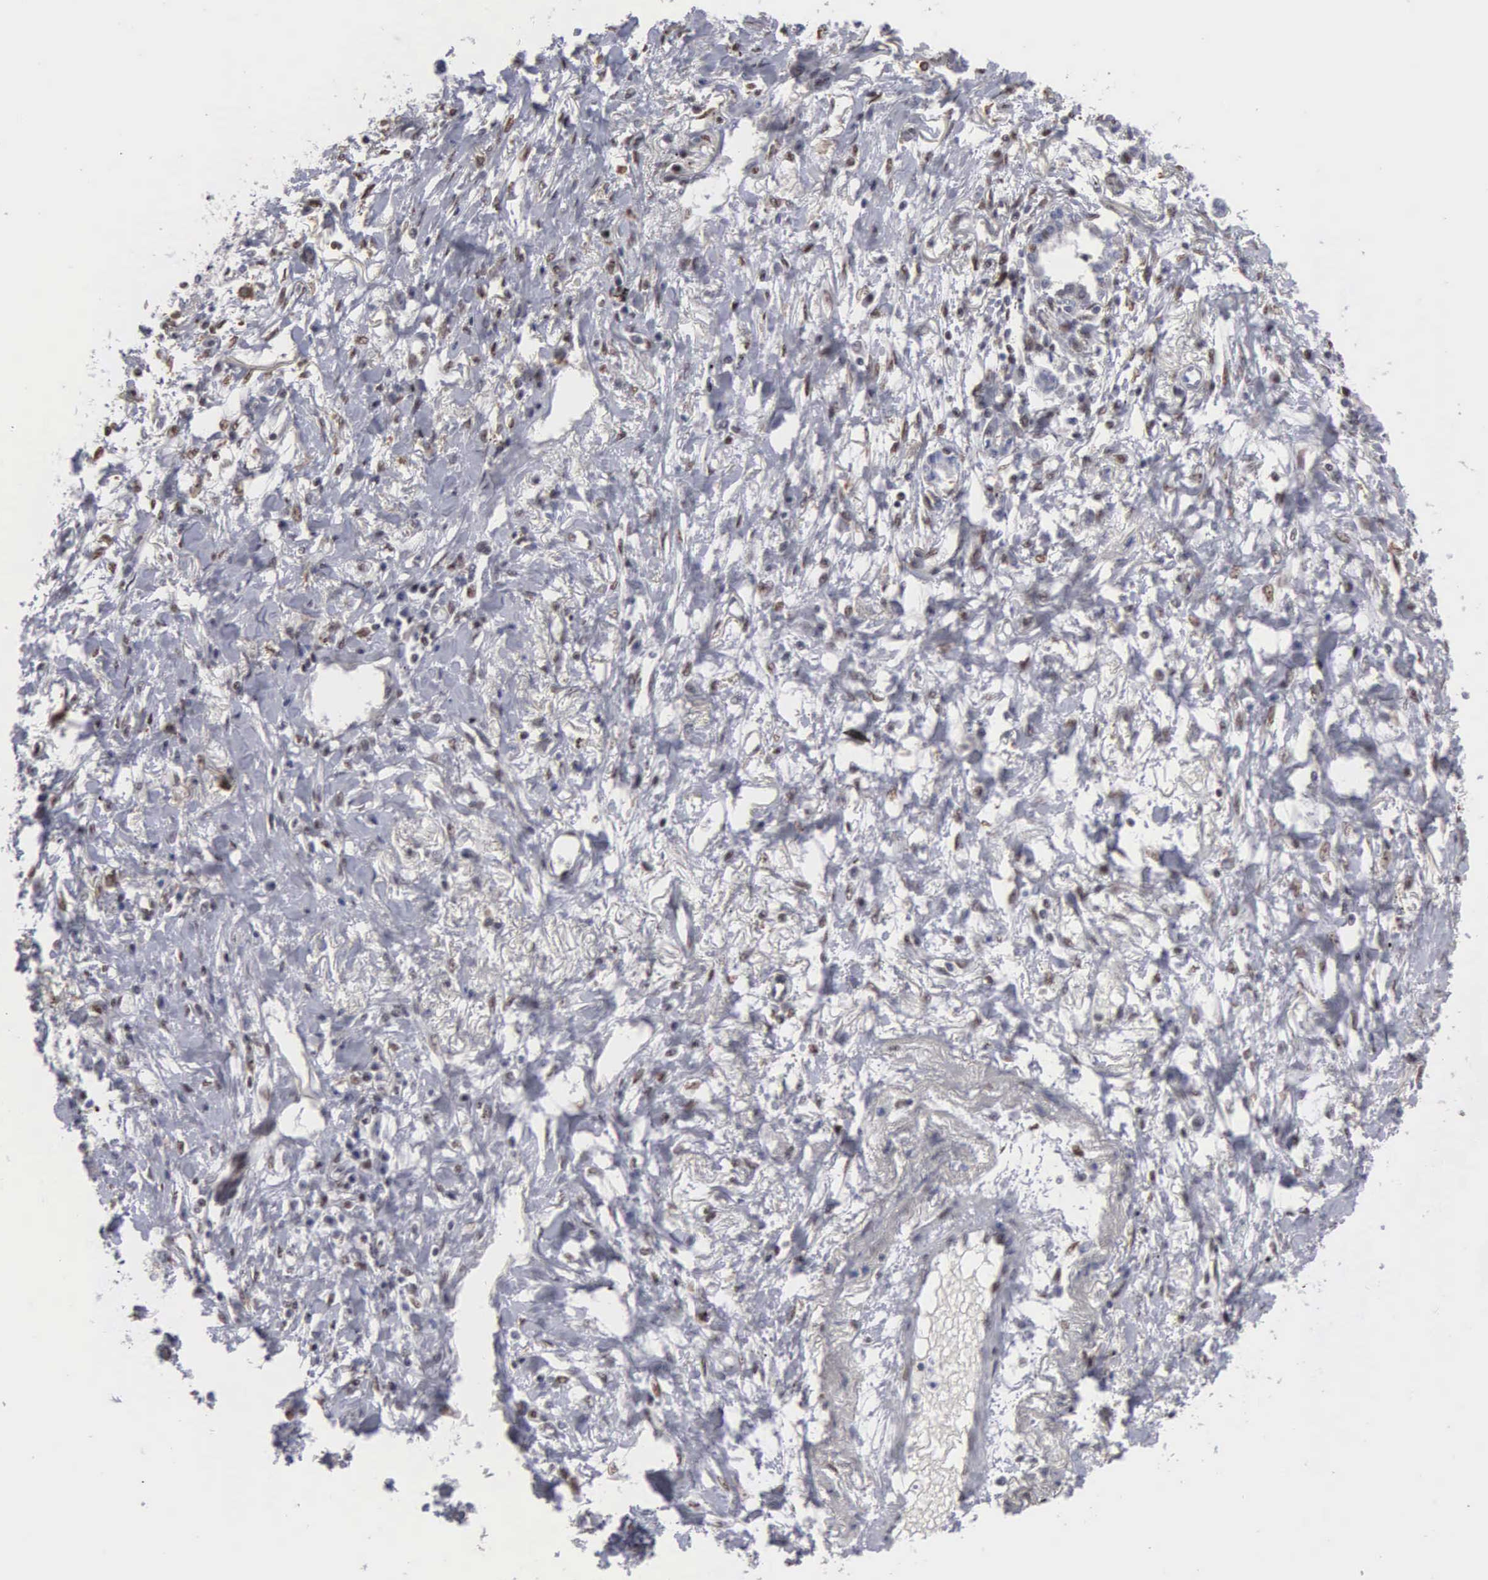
{"staining": {"intensity": "weak", "quantity": "25%-75%", "location": "nuclear"}, "tissue": "lung cancer", "cell_type": "Tumor cells", "image_type": "cancer", "snomed": [{"axis": "morphology", "description": "Adenocarcinoma, NOS"}, {"axis": "topography", "description": "Lung"}], "caption": "Brown immunohistochemical staining in adenocarcinoma (lung) exhibits weak nuclear positivity in approximately 25%-75% of tumor cells. (Stains: DAB in brown, nuclei in blue, Microscopy: brightfield microscopy at high magnification).", "gene": "KIAA0586", "patient": {"sex": "male", "age": 60}}